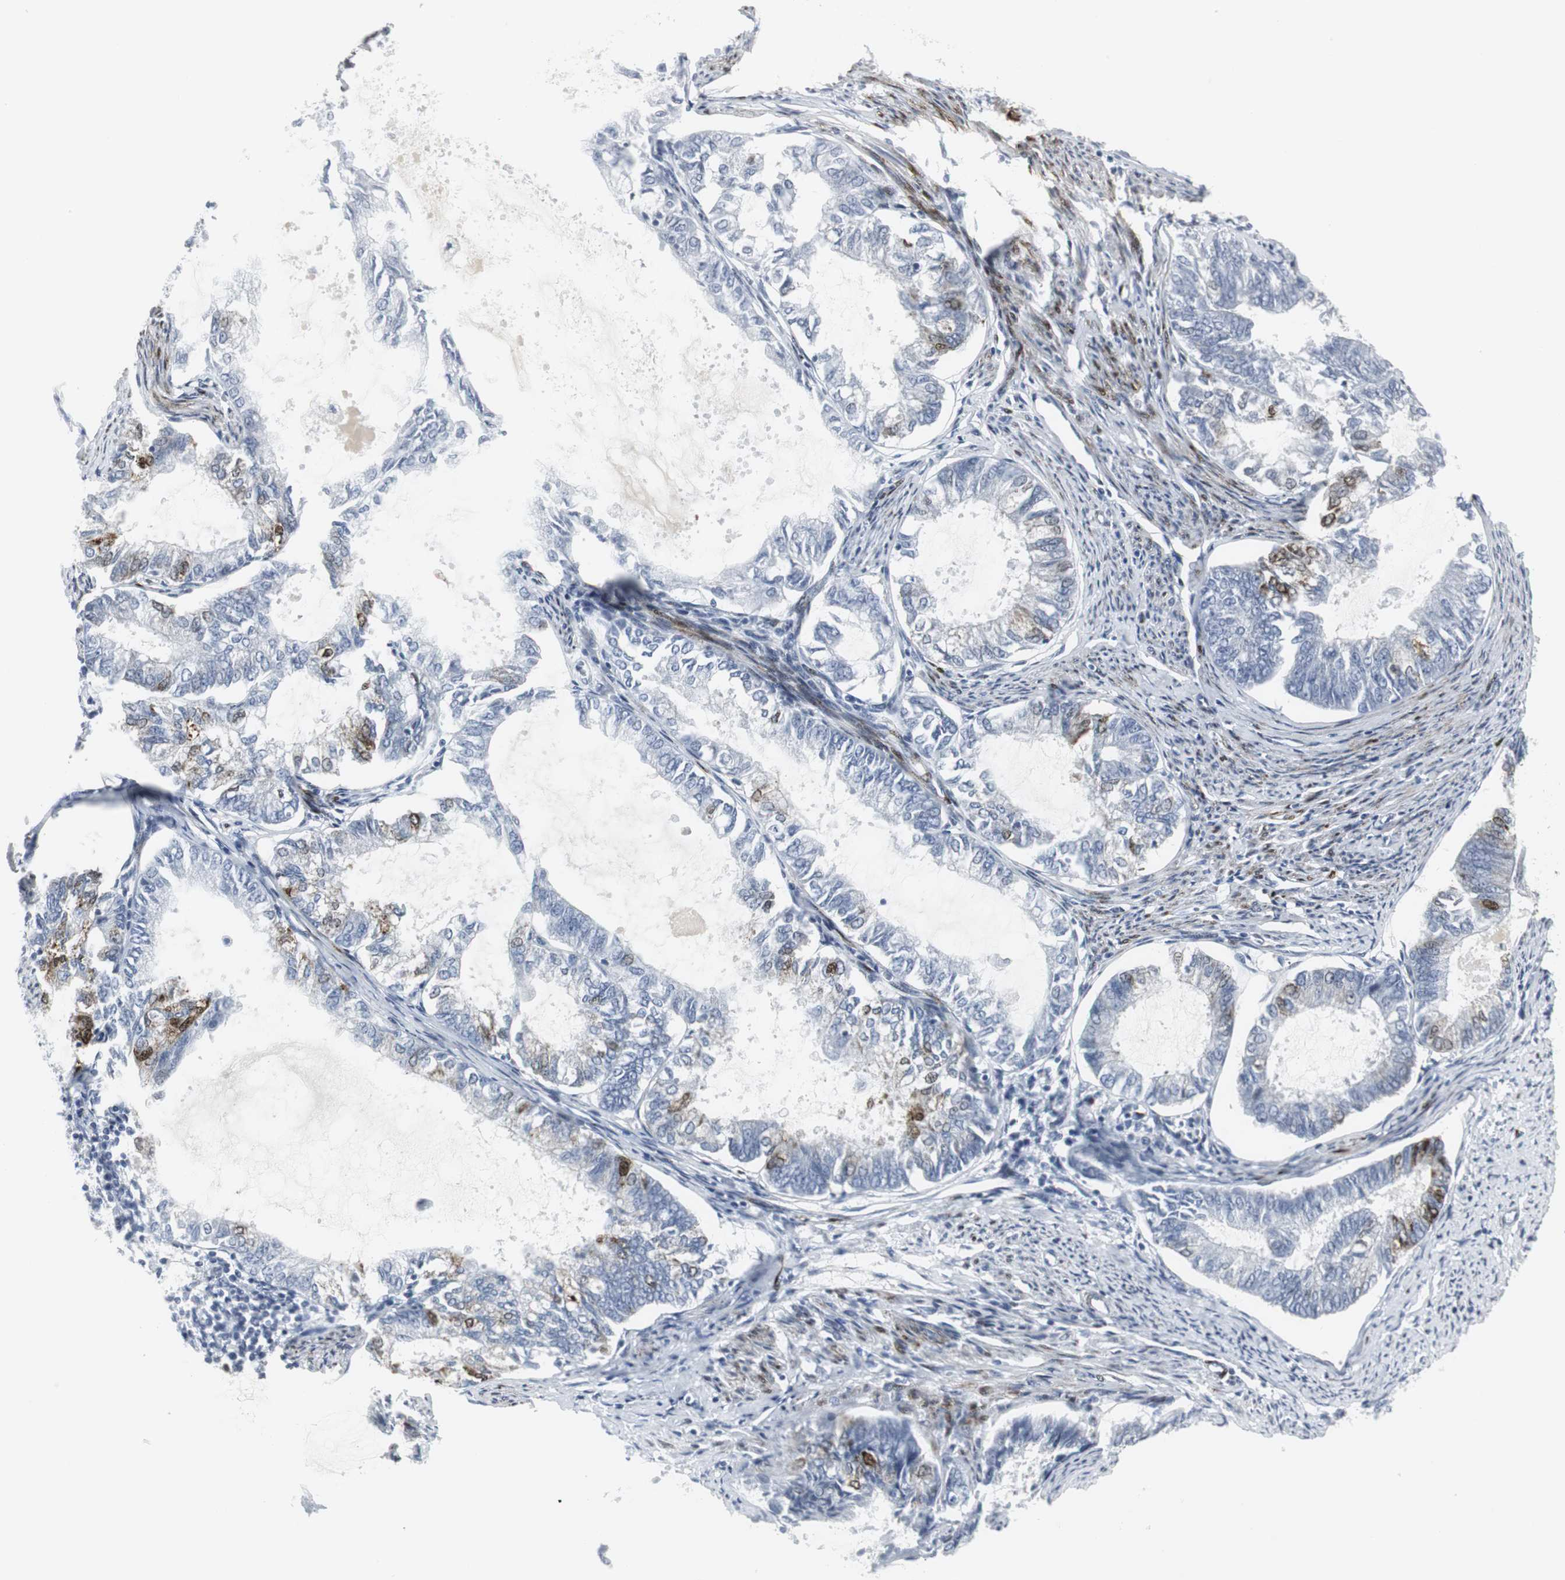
{"staining": {"intensity": "negative", "quantity": "none", "location": "none"}, "tissue": "endometrial cancer", "cell_type": "Tumor cells", "image_type": "cancer", "snomed": [{"axis": "morphology", "description": "Adenocarcinoma, NOS"}, {"axis": "topography", "description": "Endometrium"}], "caption": "Immunohistochemical staining of endometrial cancer (adenocarcinoma) exhibits no significant expression in tumor cells.", "gene": "PPP1R14A", "patient": {"sex": "female", "age": 86}}